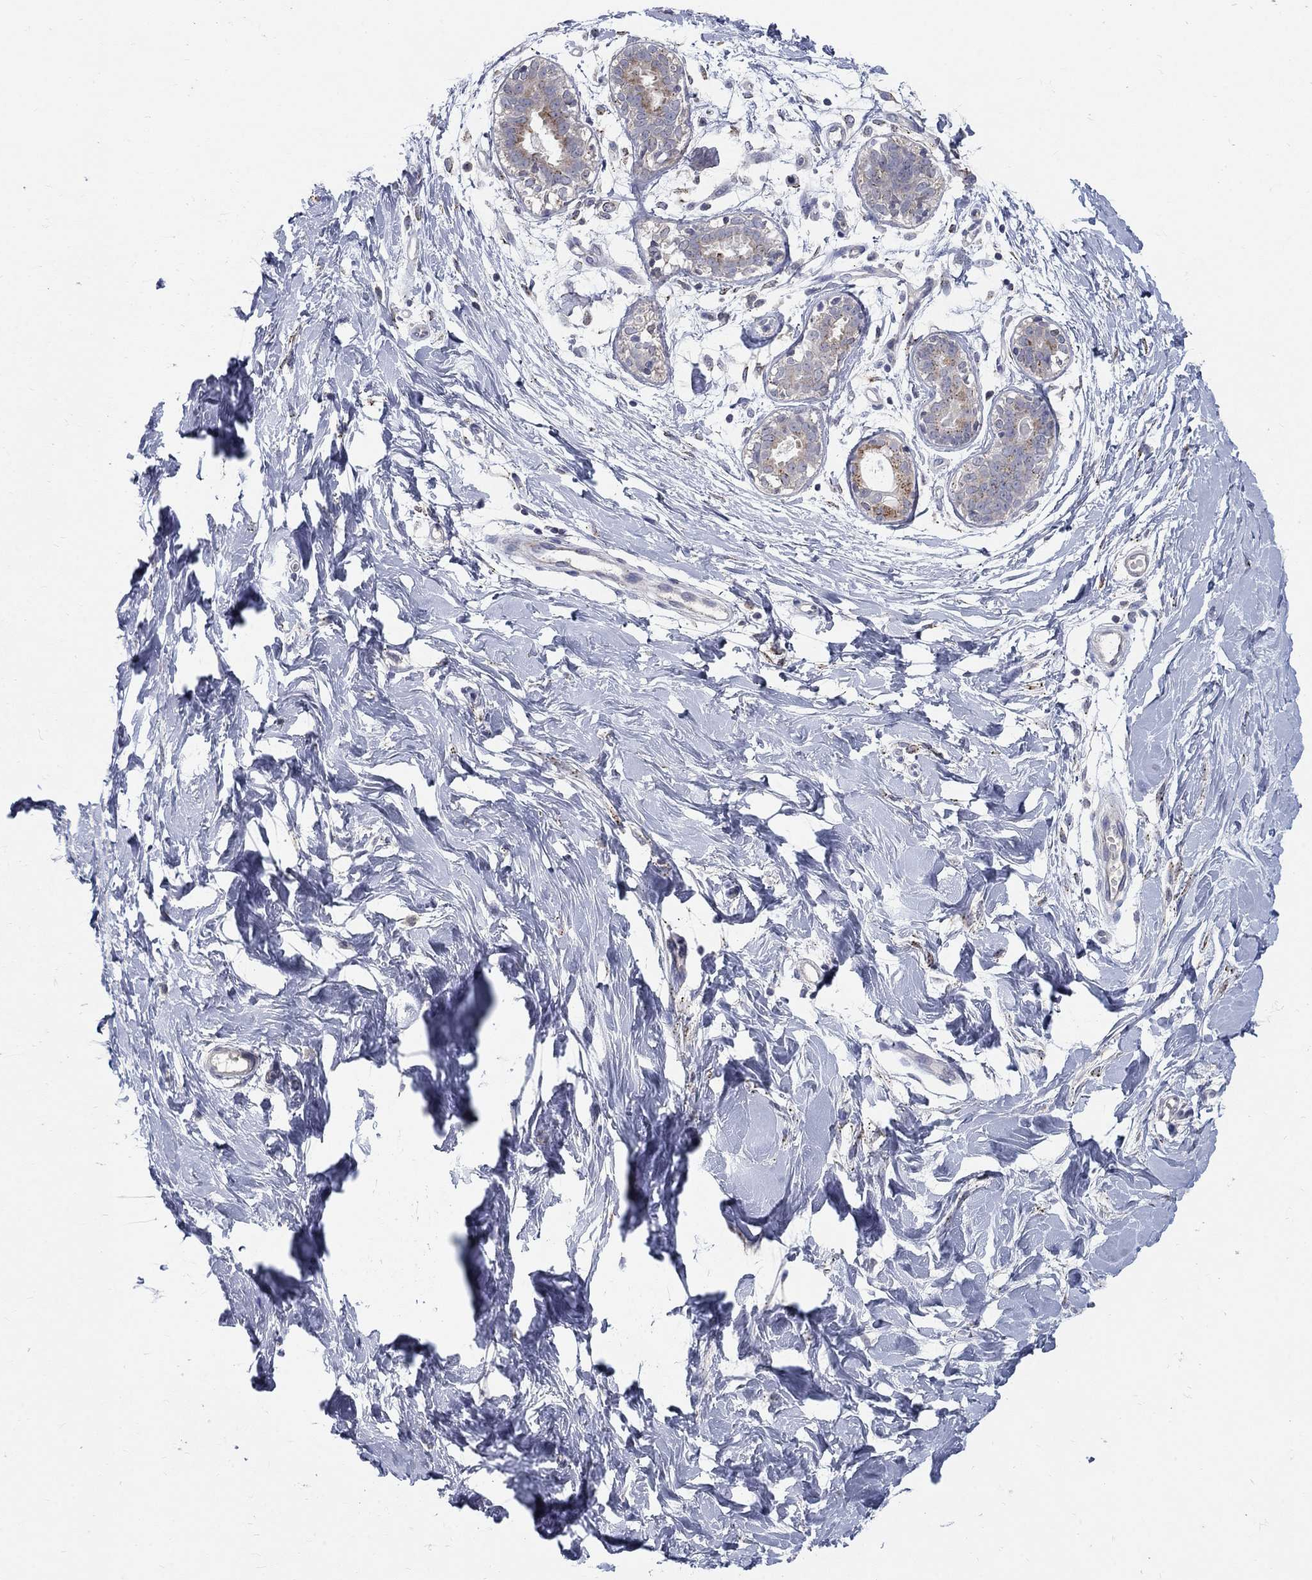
{"staining": {"intensity": "negative", "quantity": "none", "location": "none"}, "tissue": "breast", "cell_type": "Adipocytes", "image_type": "normal", "snomed": [{"axis": "morphology", "description": "Normal tissue, NOS"}, {"axis": "topography", "description": "Breast"}], "caption": "Immunohistochemical staining of unremarkable breast exhibits no significant staining in adipocytes. (Brightfield microscopy of DAB (3,3'-diaminobenzidine) immunohistochemistry at high magnification).", "gene": "PANK3", "patient": {"sex": "female", "age": 37}}